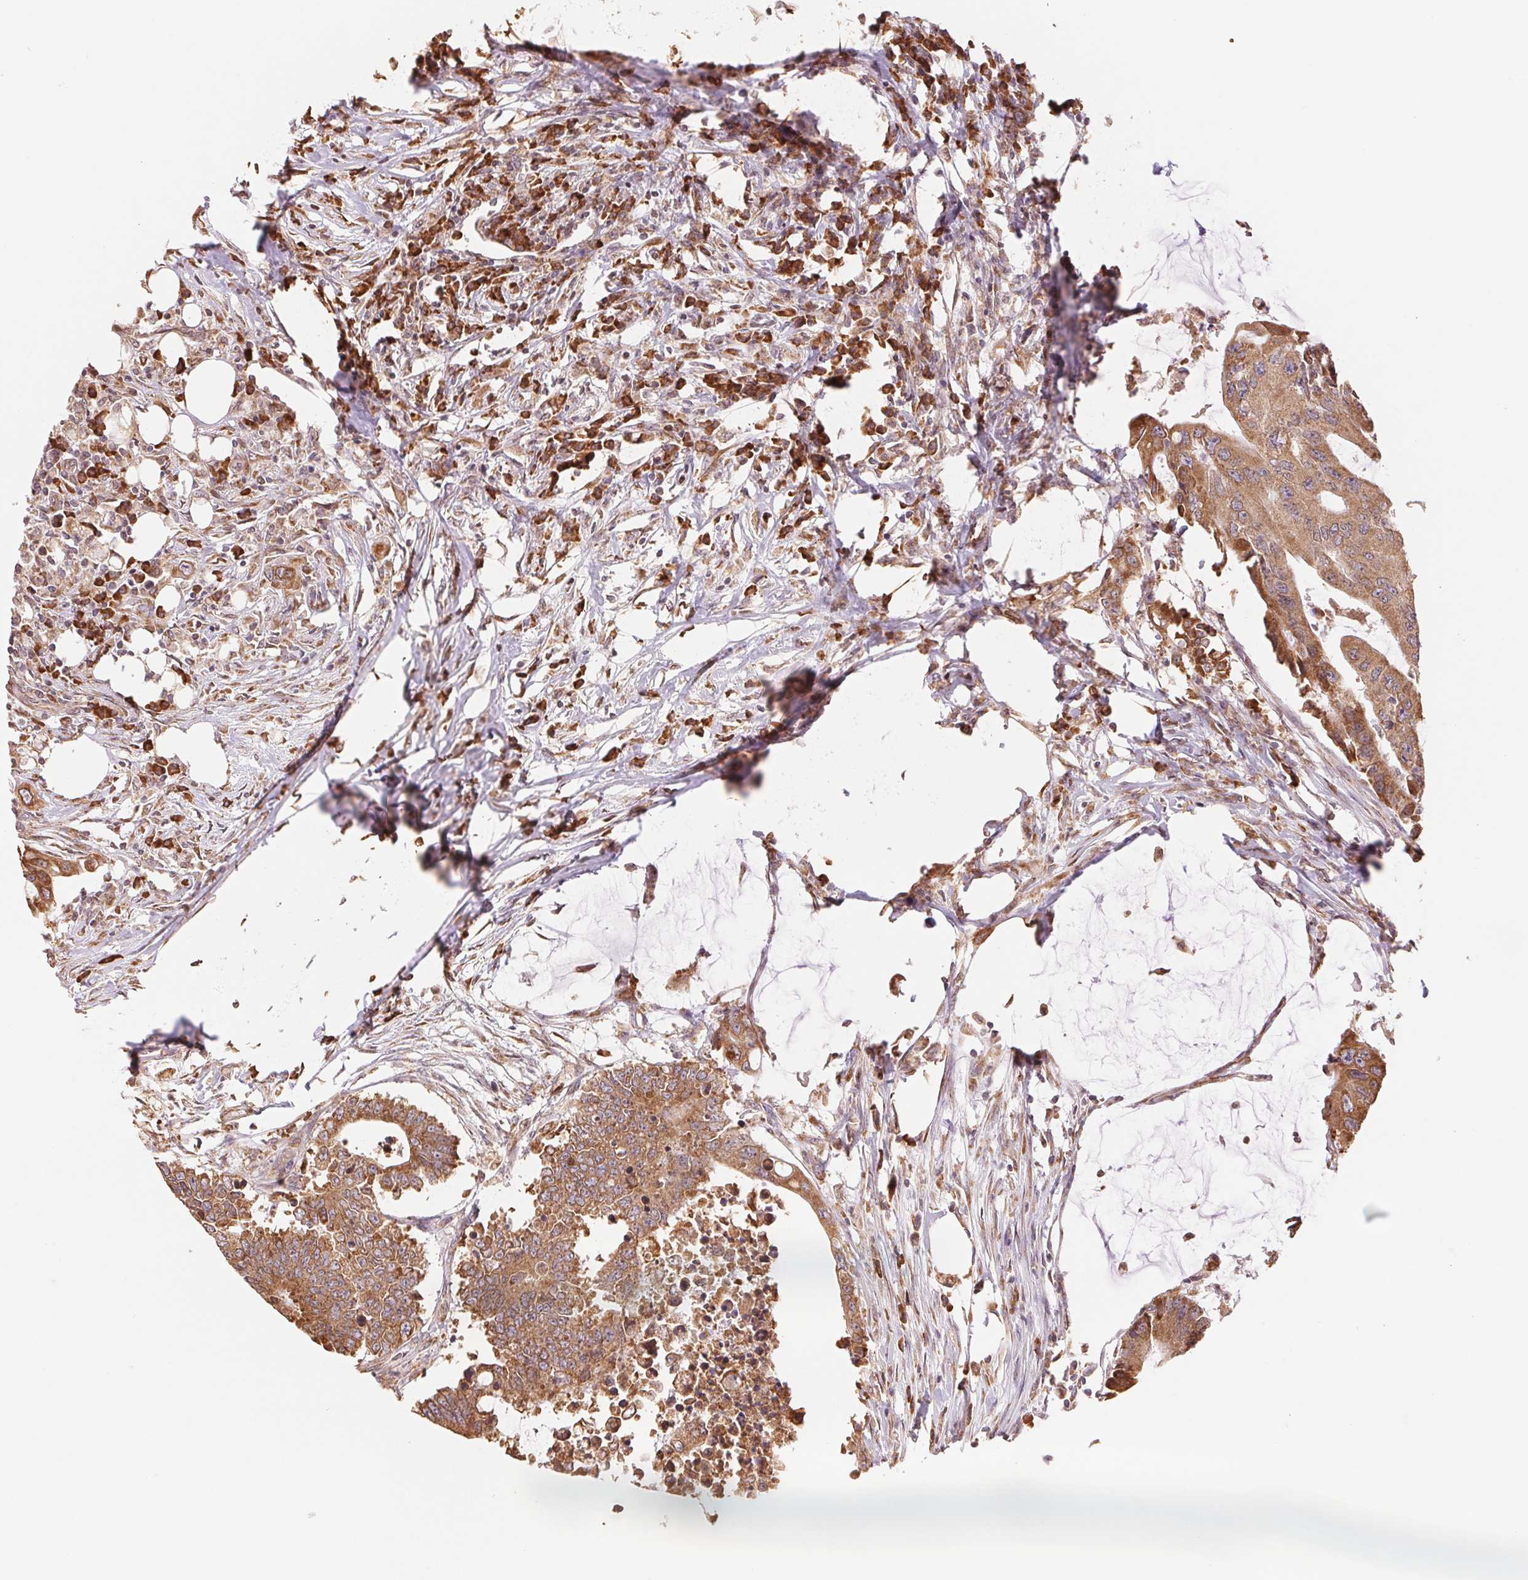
{"staining": {"intensity": "moderate", "quantity": ">75%", "location": "cytoplasmic/membranous"}, "tissue": "colorectal cancer", "cell_type": "Tumor cells", "image_type": "cancer", "snomed": [{"axis": "morphology", "description": "Adenocarcinoma, NOS"}, {"axis": "topography", "description": "Colon"}], "caption": "Moderate cytoplasmic/membranous positivity for a protein is seen in about >75% of tumor cells of colorectal adenocarcinoma using immunohistochemistry.", "gene": "RPN1", "patient": {"sex": "male", "age": 71}}